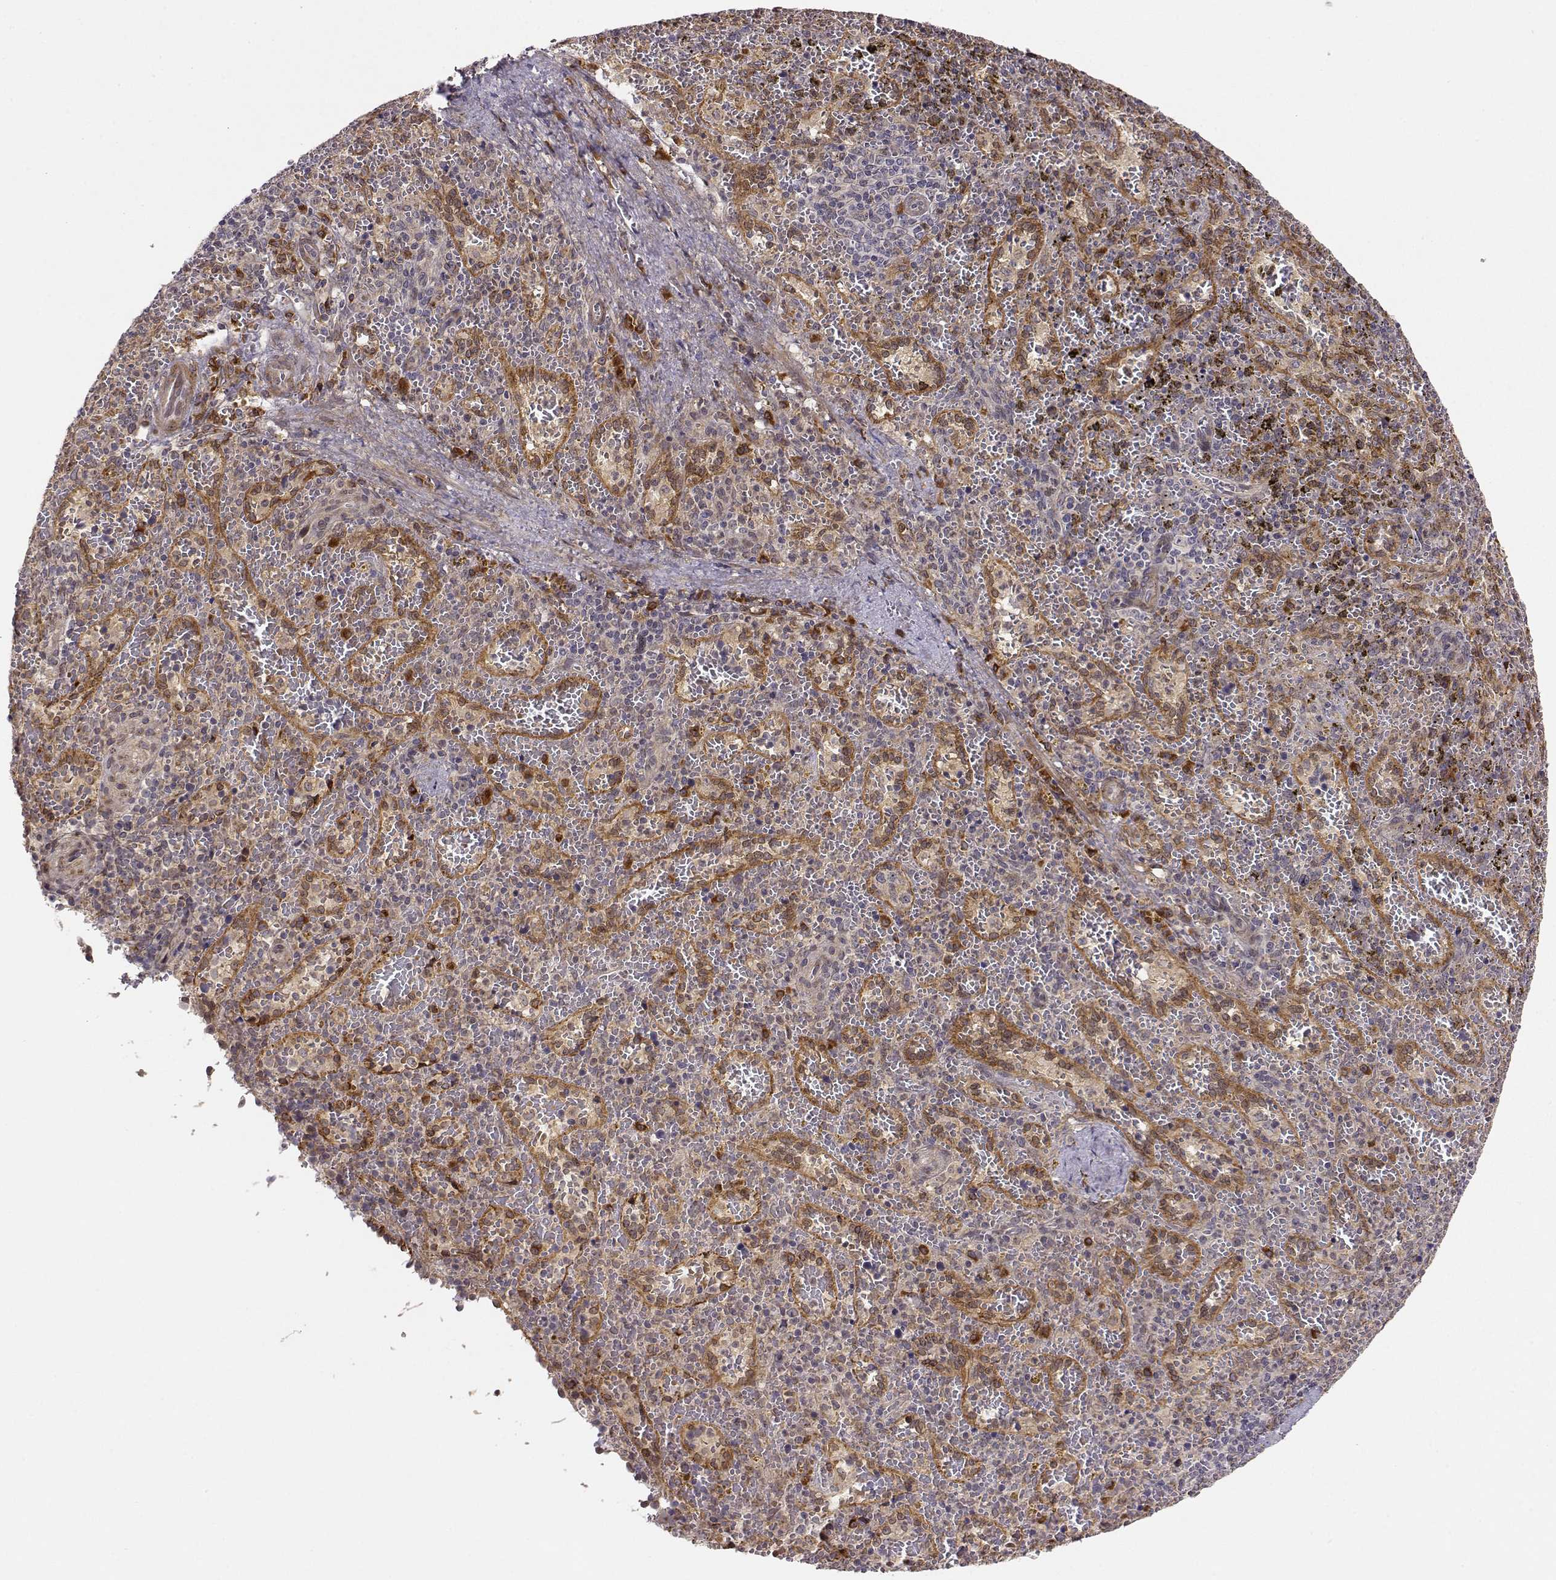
{"staining": {"intensity": "weak", "quantity": "<25%", "location": "cytoplasmic/membranous"}, "tissue": "spleen", "cell_type": "Cells in red pulp", "image_type": "normal", "snomed": [{"axis": "morphology", "description": "Normal tissue, NOS"}, {"axis": "topography", "description": "Spleen"}], "caption": "The histopathology image demonstrates no staining of cells in red pulp in benign spleen. (IHC, brightfield microscopy, high magnification).", "gene": "ERGIC2", "patient": {"sex": "female", "age": 50}}